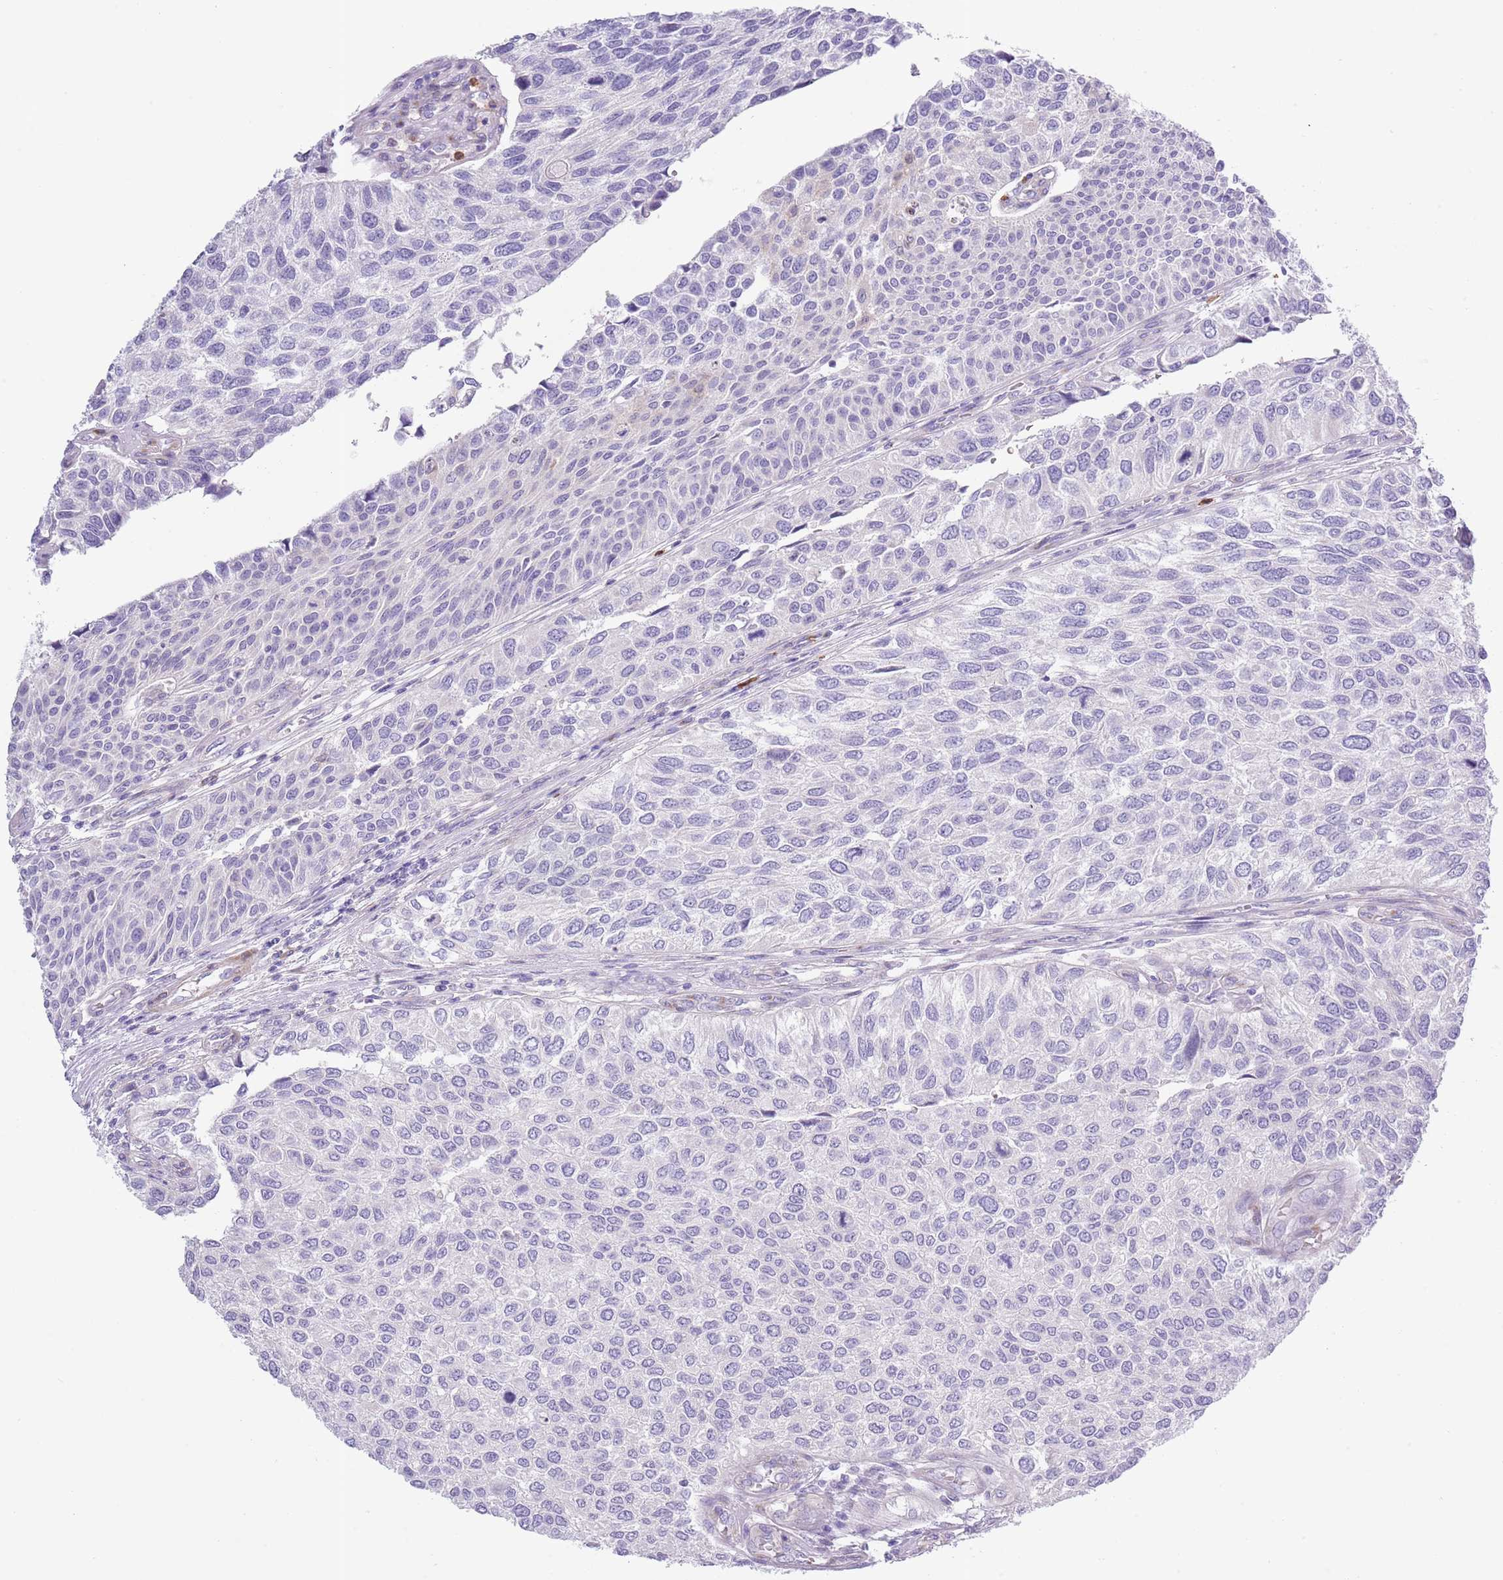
{"staining": {"intensity": "negative", "quantity": "none", "location": "none"}, "tissue": "urothelial cancer", "cell_type": "Tumor cells", "image_type": "cancer", "snomed": [{"axis": "morphology", "description": "Urothelial carcinoma, NOS"}, {"axis": "topography", "description": "Urinary bladder"}], "caption": "This is a image of IHC staining of urothelial cancer, which shows no expression in tumor cells. Nuclei are stained in blue.", "gene": "ZFP2", "patient": {"sex": "male", "age": 55}}